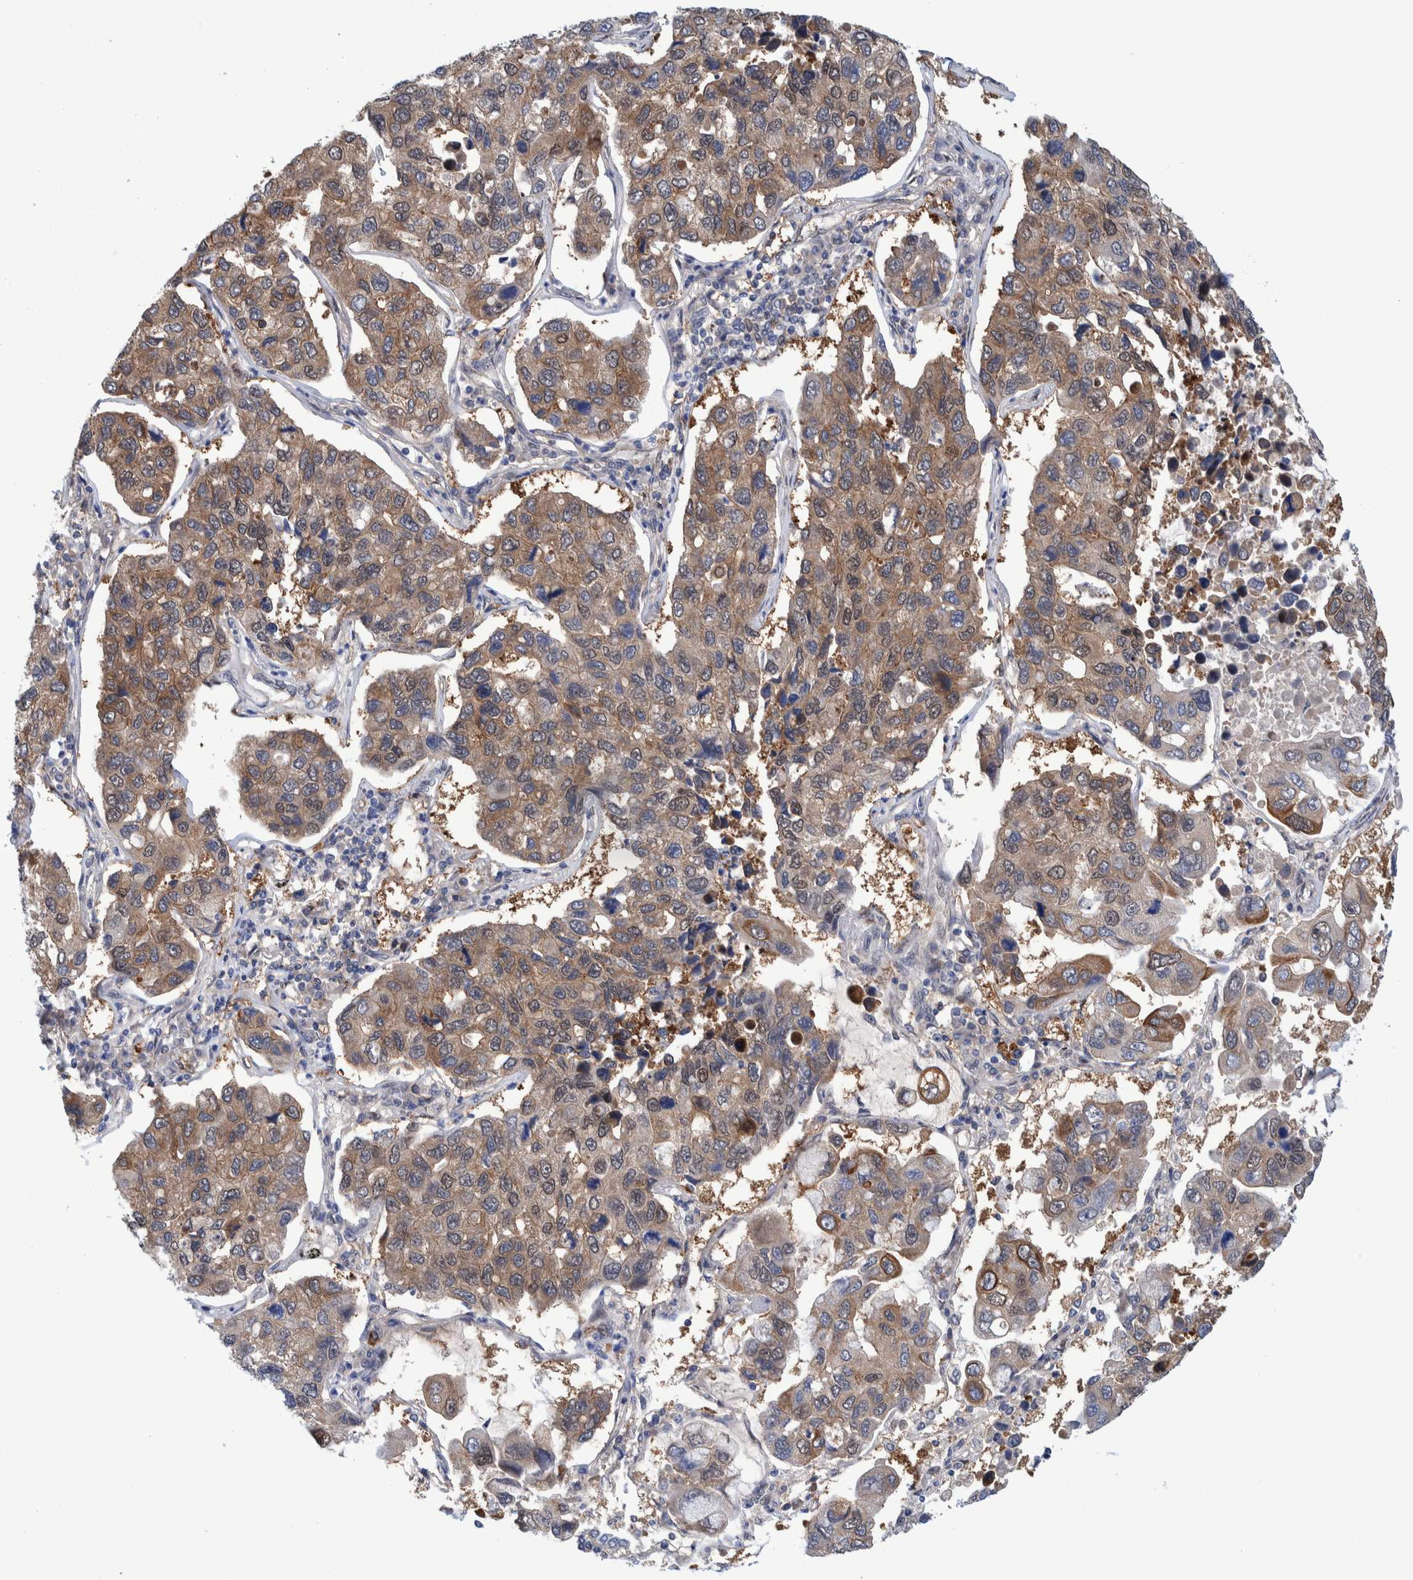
{"staining": {"intensity": "moderate", "quantity": ">75%", "location": "cytoplasmic/membranous,nuclear"}, "tissue": "lung cancer", "cell_type": "Tumor cells", "image_type": "cancer", "snomed": [{"axis": "morphology", "description": "Adenocarcinoma, NOS"}, {"axis": "topography", "description": "Lung"}], "caption": "This micrograph reveals lung cancer (adenocarcinoma) stained with immunohistochemistry to label a protein in brown. The cytoplasmic/membranous and nuclear of tumor cells show moderate positivity for the protein. Nuclei are counter-stained blue.", "gene": "PFAS", "patient": {"sex": "male", "age": 64}}